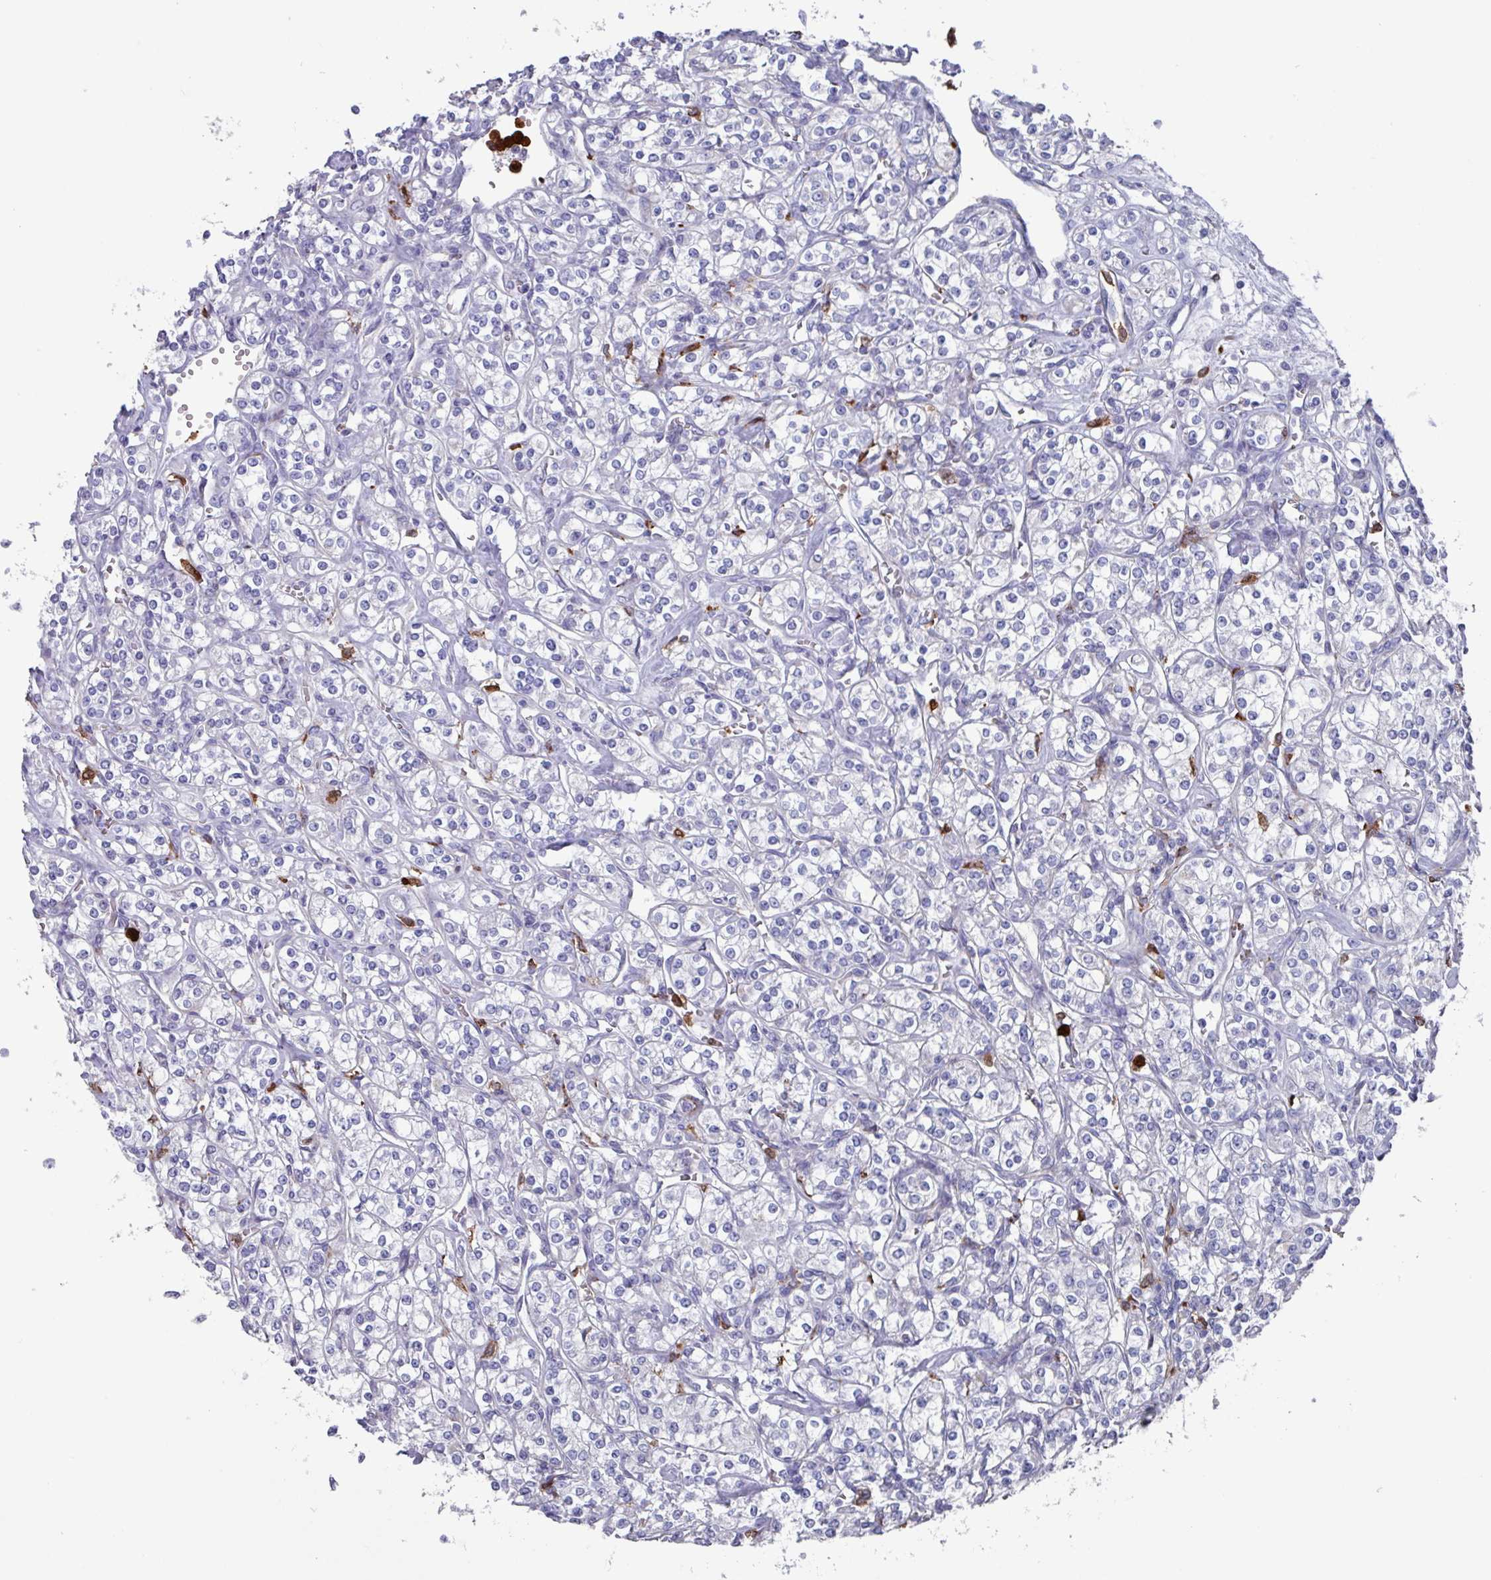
{"staining": {"intensity": "negative", "quantity": "none", "location": "none"}, "tissue": "renal cancer", "cell_type": "Tumor cells", "image_type": "cancer", "snomed": [{"axis": "morphology", "description": "Adenocarcinoma, NOS"}, {"axis": "topography", "description": "Kidney"}], "caption": "This is an IHC histopathology image of human renal cancer. There is no expression in tumor cells.", "gene": "UQCC2", "patient": {"sex": "male", "age": 77}}